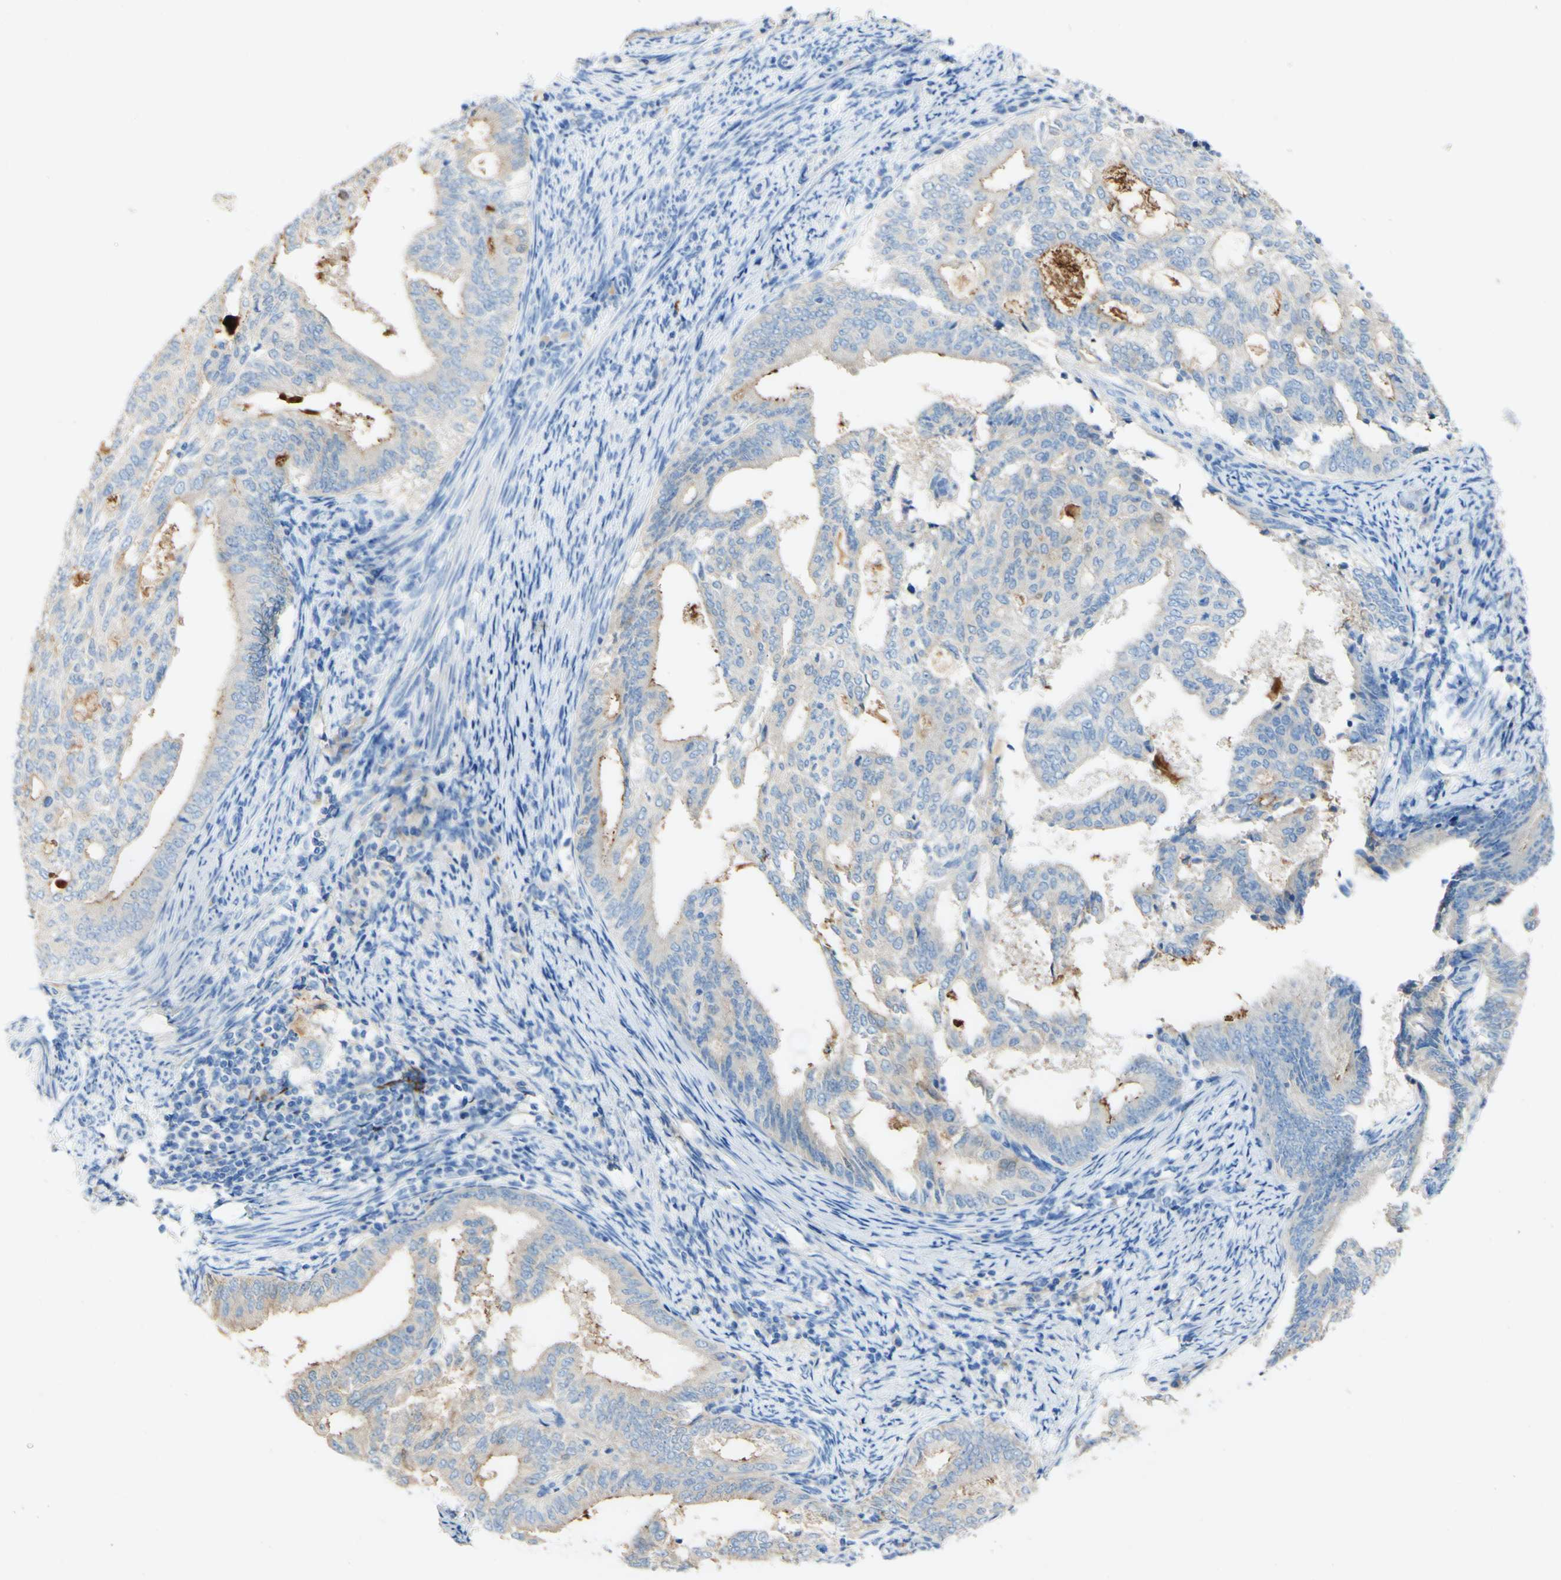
{"staining": {"intensity": "weak", "quantity": "25%-75%", "location": "cytoplasmic/membranous"}, "tissue": "endometrial cancer", "cell_type": "Tumor cells", "image_type": "cancer", "snomed": [{"axis": "morphology", "description": "Adenocarcinoma, NOS"}, {"axis": "topography", "description": "Endometrium"}], "caption": "Immunohistochemistry (IHC) image of neoplastic tissue: endometrial cancer stained using immunohistochemistry (IHC) reveals low levels of weak protein expression localized specifically in the cytoplasmic/membranous of tumor cells, appearing as a cytoplasmic/membranous brown color.", "gene": "FGF4", "patient": {"sex": "female", "age": 58}}